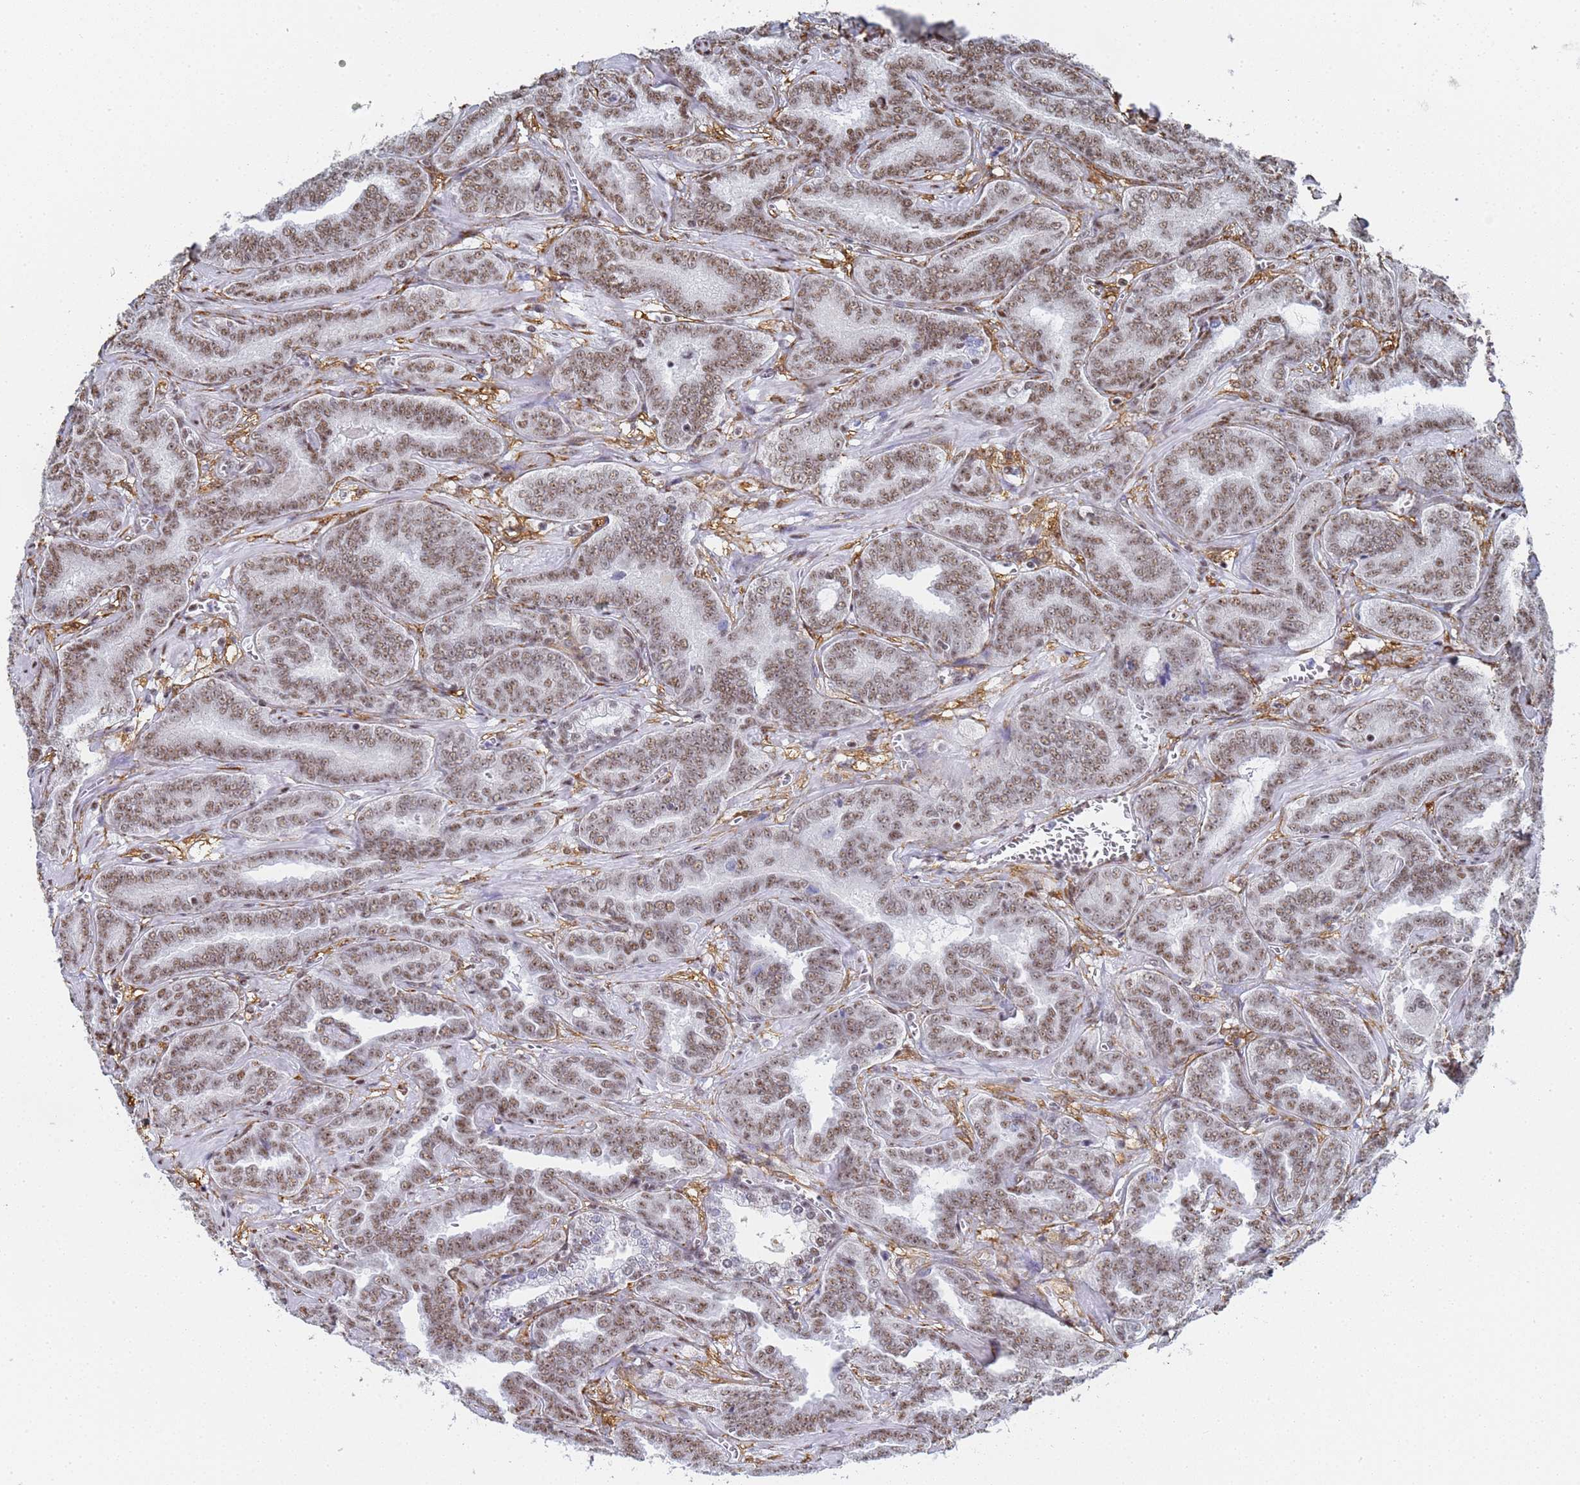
{"staining": {"intensity": "moderate", "quantity": ">75%", "location": "nuclear"}, "tissue": "prostate cancer", "cell_type": "Tumor cells", "image_type": "cancer", "snomed": [{"axis": "morphology", "description": "Adenocarcinoma, High grade"}, {"axis": "topography", "description": "Prostate"}], "caption": "Prostate cancer stained with immunohistochemistry exhibits moderate nuclear positivity in about >75% of tumor cells.", "gene": "PRRT4", "patient": {"sex": "male", "age": 67}}